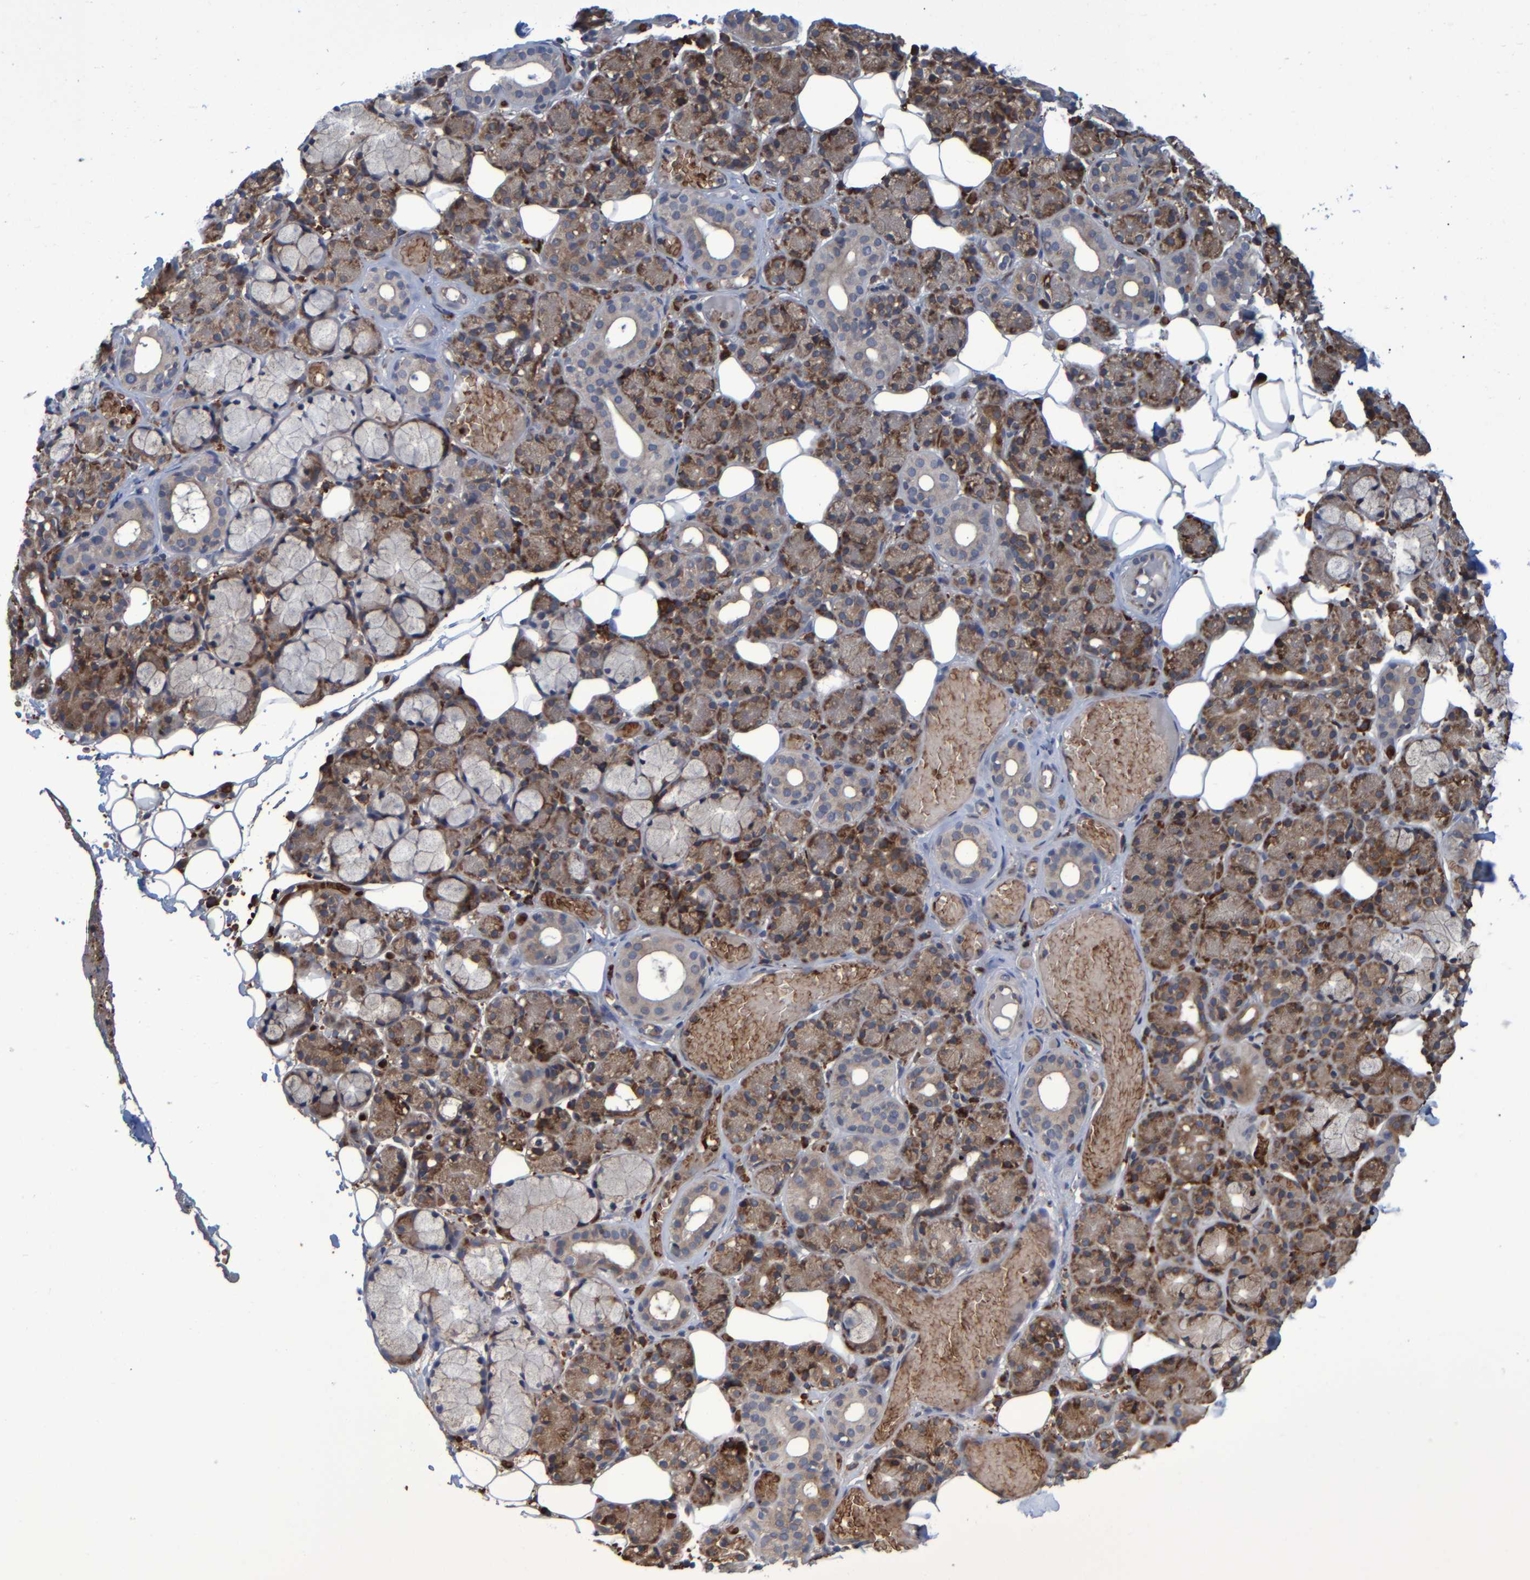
{"staining": {"intensity": "moderate", "quantity": "25%-75%", "location": "cytoplasmic/membranous"}, "tissue": "salivary gland", "cell_type": "Glandular cells", "image_type": "normal", "snomed": [{"axis": "morphology", "description": "Normal tissue, NOS"}, {"axis": "topography", "description": "Salivary gland"}], "caption": "Immunohistochemistry (IHC) micrograph of unremarkable human salivary gland stained for a protein (brown), which demonstrates medium levels of moderate cytoplasmic/membranous positivity in approximately 25%-75% of glandular cells.", "gene": "SPAG5", "patient": {"sex": "male", "age": 63}}